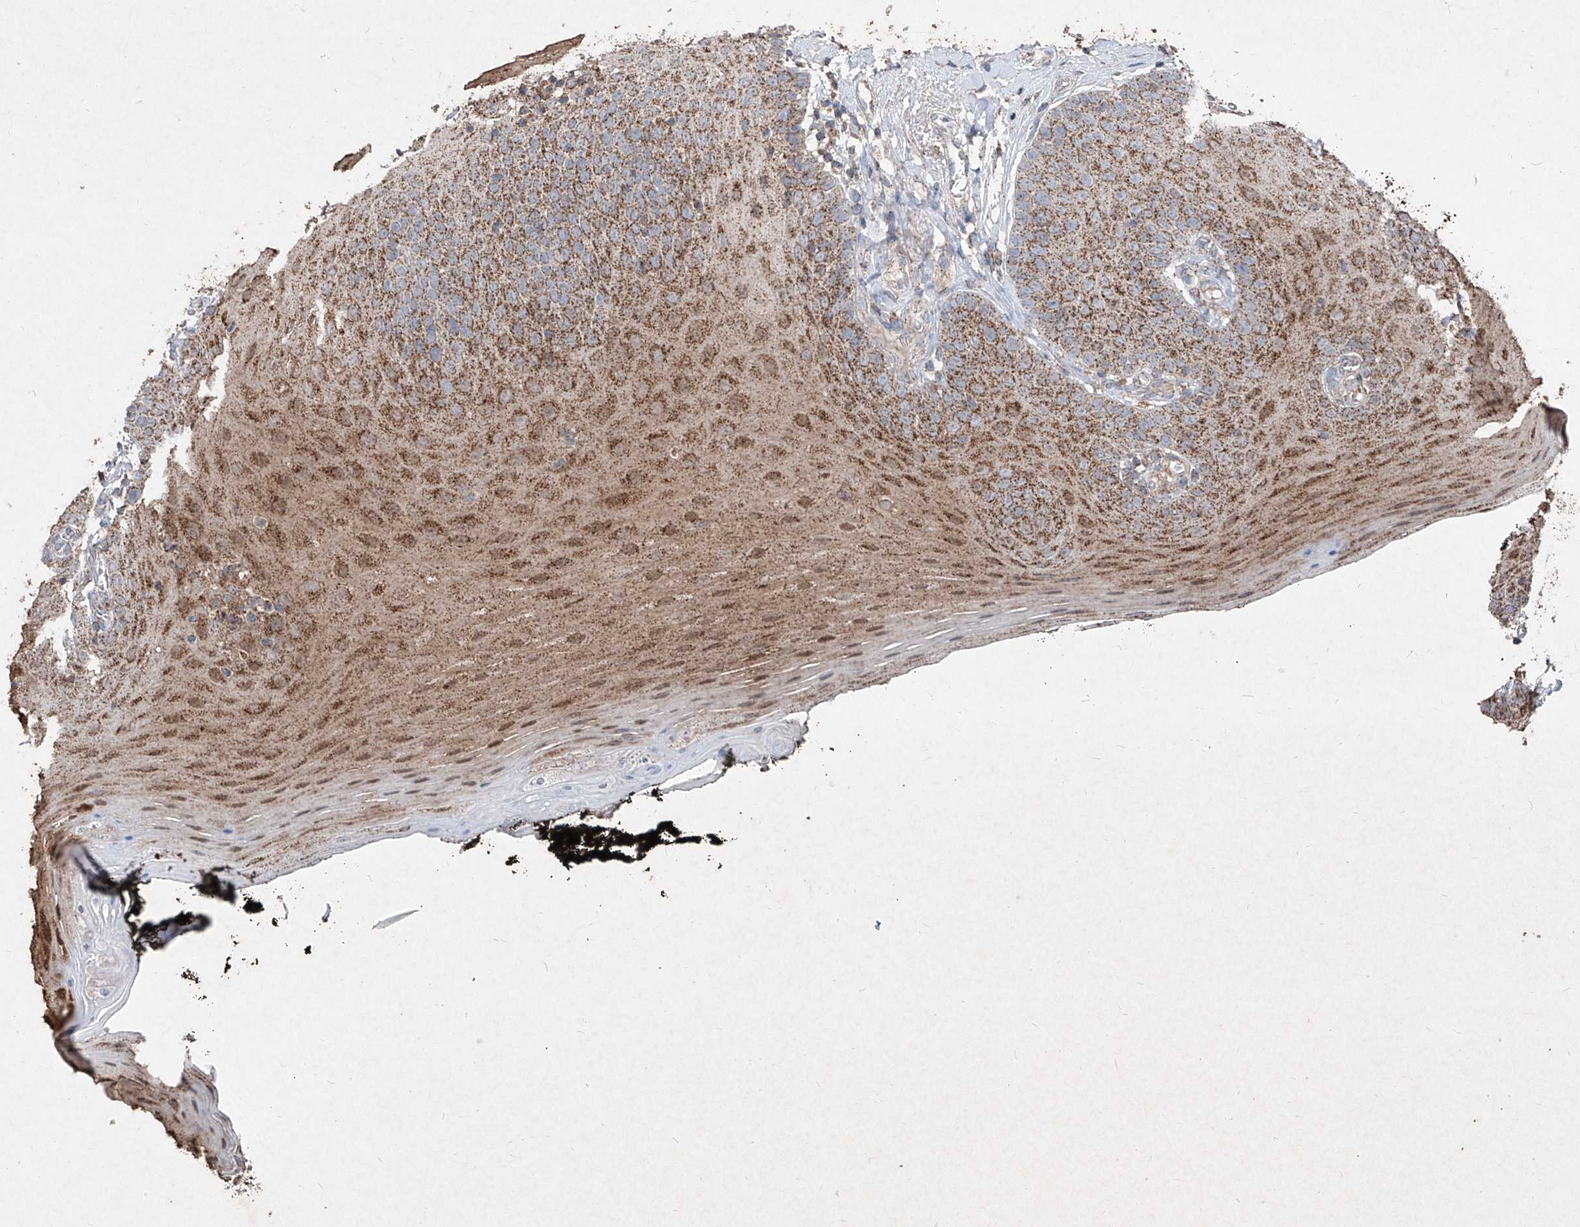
{"staining": {"intensity": "moderate", "quantity": ">75%", "location": "cytoplasmic/membranous"}, "tissue": "oral mucosa", "cell_type": "Squamous epithelial cells", "image_type": "normal", "snomed": [{"axis": "morphology", "description": "Normal tissue, NOS"}, {"axis": "topography", "description": "Oral tissue"}], "caption": "An immunohistochemistry (IHC) histopathology image of benign tissue is shown. Protein staining in brown labels moderate cytoplasmic/membranous positivity in oral mucosa within squamous epithelial cells.", "gene": "ABCD3", "patient": {"sex": "male", "age": 74}}